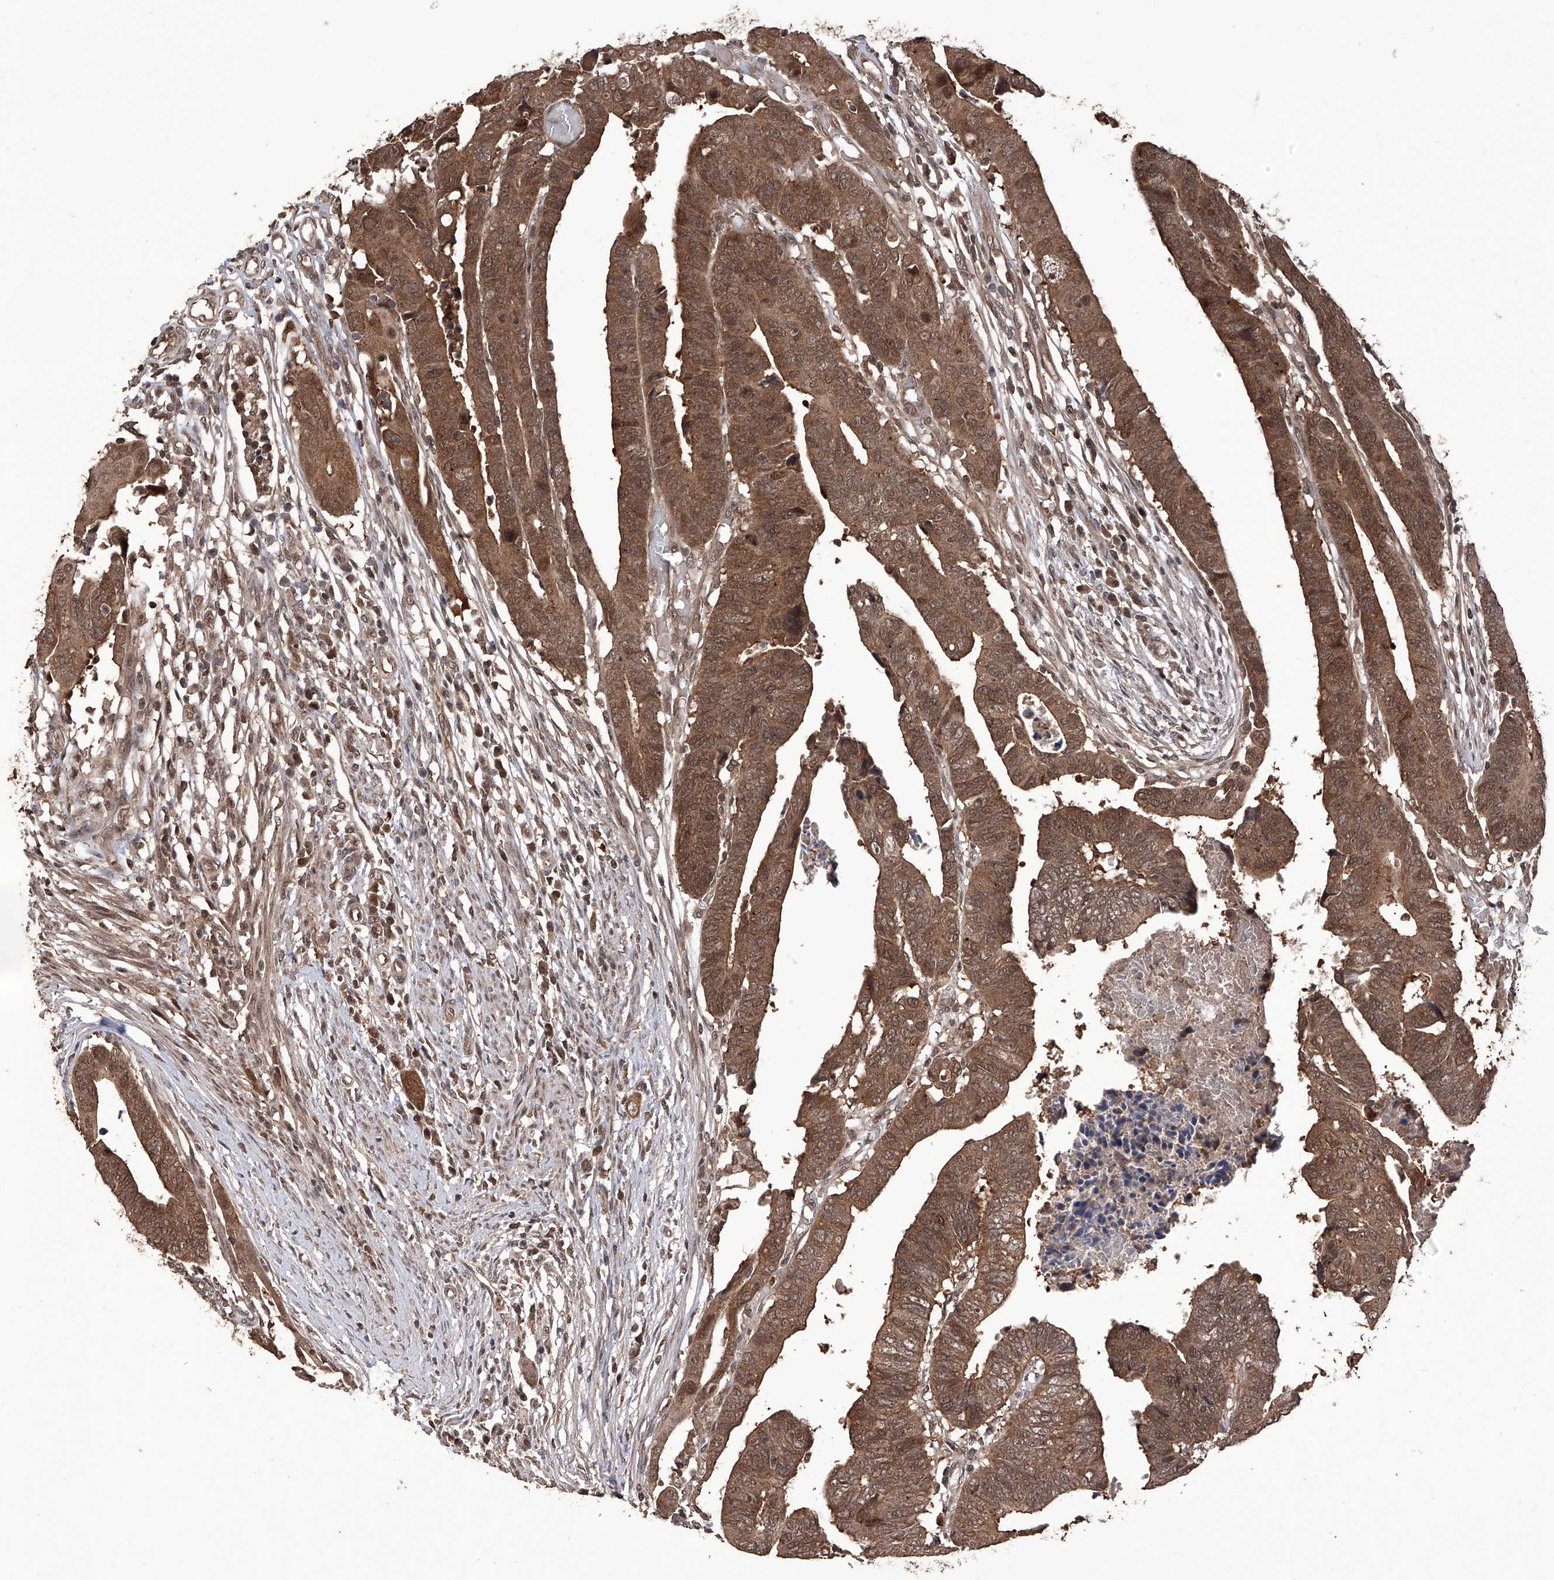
{"staining": {"intensity": "moderate", "quantity": ">75%", "location": "cytoplasmic/membranous,nuclear"}, "tissue": "colorectal cancer", "cell_type": "Tumor cells", "image_type": "cancer", "snomed": [{"axis": "morphology", "description": "Adenocarcinoma, NOS"}, {"axis": "topography", "description": "Rectum"}], "caption": "High-magnification brightfield microscopy of colorectal cancer stained with DAB (3,3'-diaminobenzidine) (brown) and counterstained with hematoxylin (blue). tumor cells exhibit moderate cytoplasmic/membranous and nuclear positivity is present in about>75% of cells.", "gene": "LYSMD4", "patient": {"sex": "female", "age": 65}}